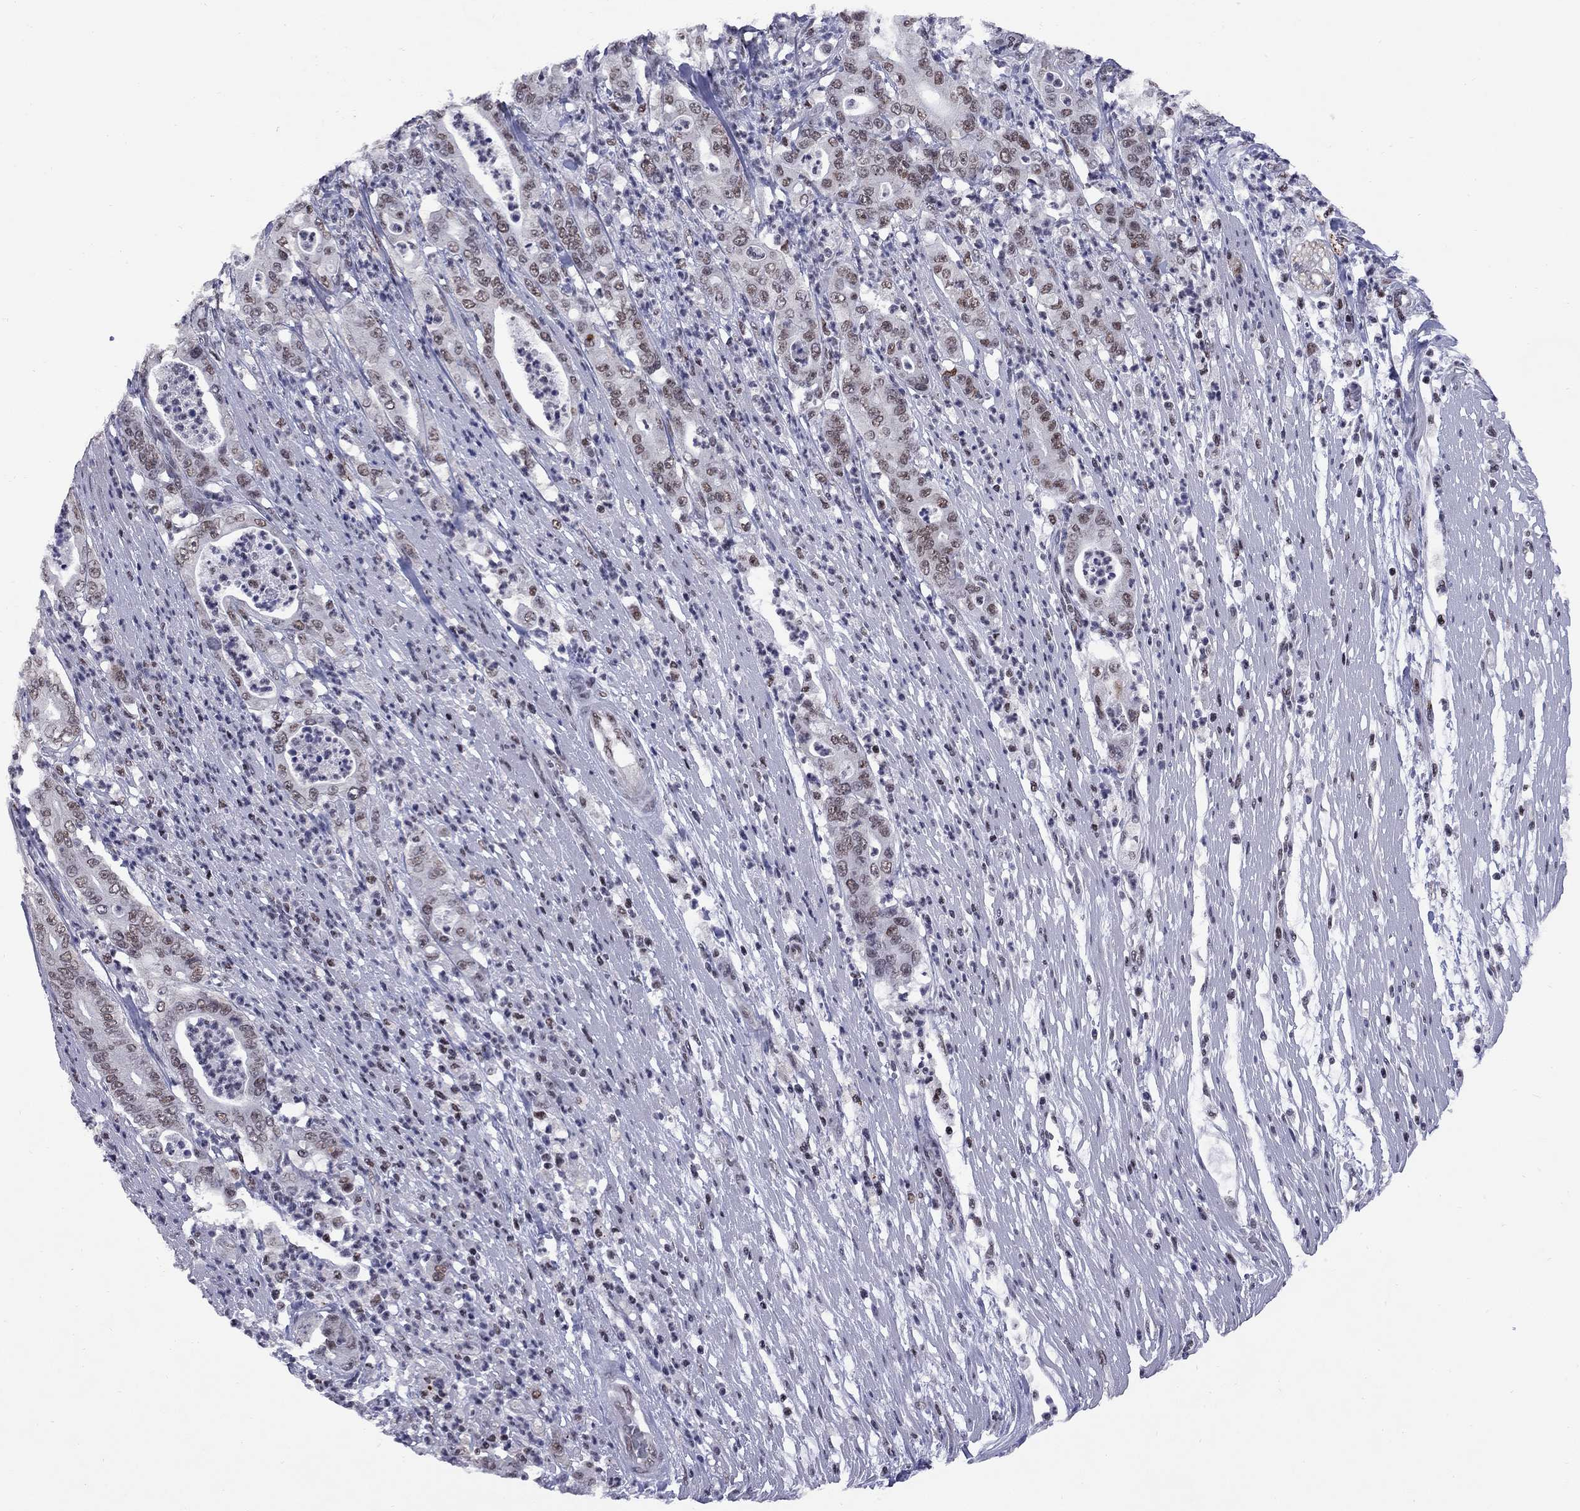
{"staining": {"intensity": "weak", "quantity": ">75%", "location": "nuclear"}, "tissue": "pancreatic cancer", "cell_type": "Tumor cells", "image_type": "cancer", "snomed": [{"axis": "morphology", "description": "Adenocarcinoma, NOS"}, {"axis": "topography", "description": "Pancreas"}], "caption": "This histopathology image demonstrates adenocarcinoma (pancreatic) stained with IHC to label a protein in brown. The nuclear of tumor cells show weak positivity for the protein. Nuclei are counter-stained blue.", "gene": "TAF9", "patient": {"sex": "male", "age": 71}}